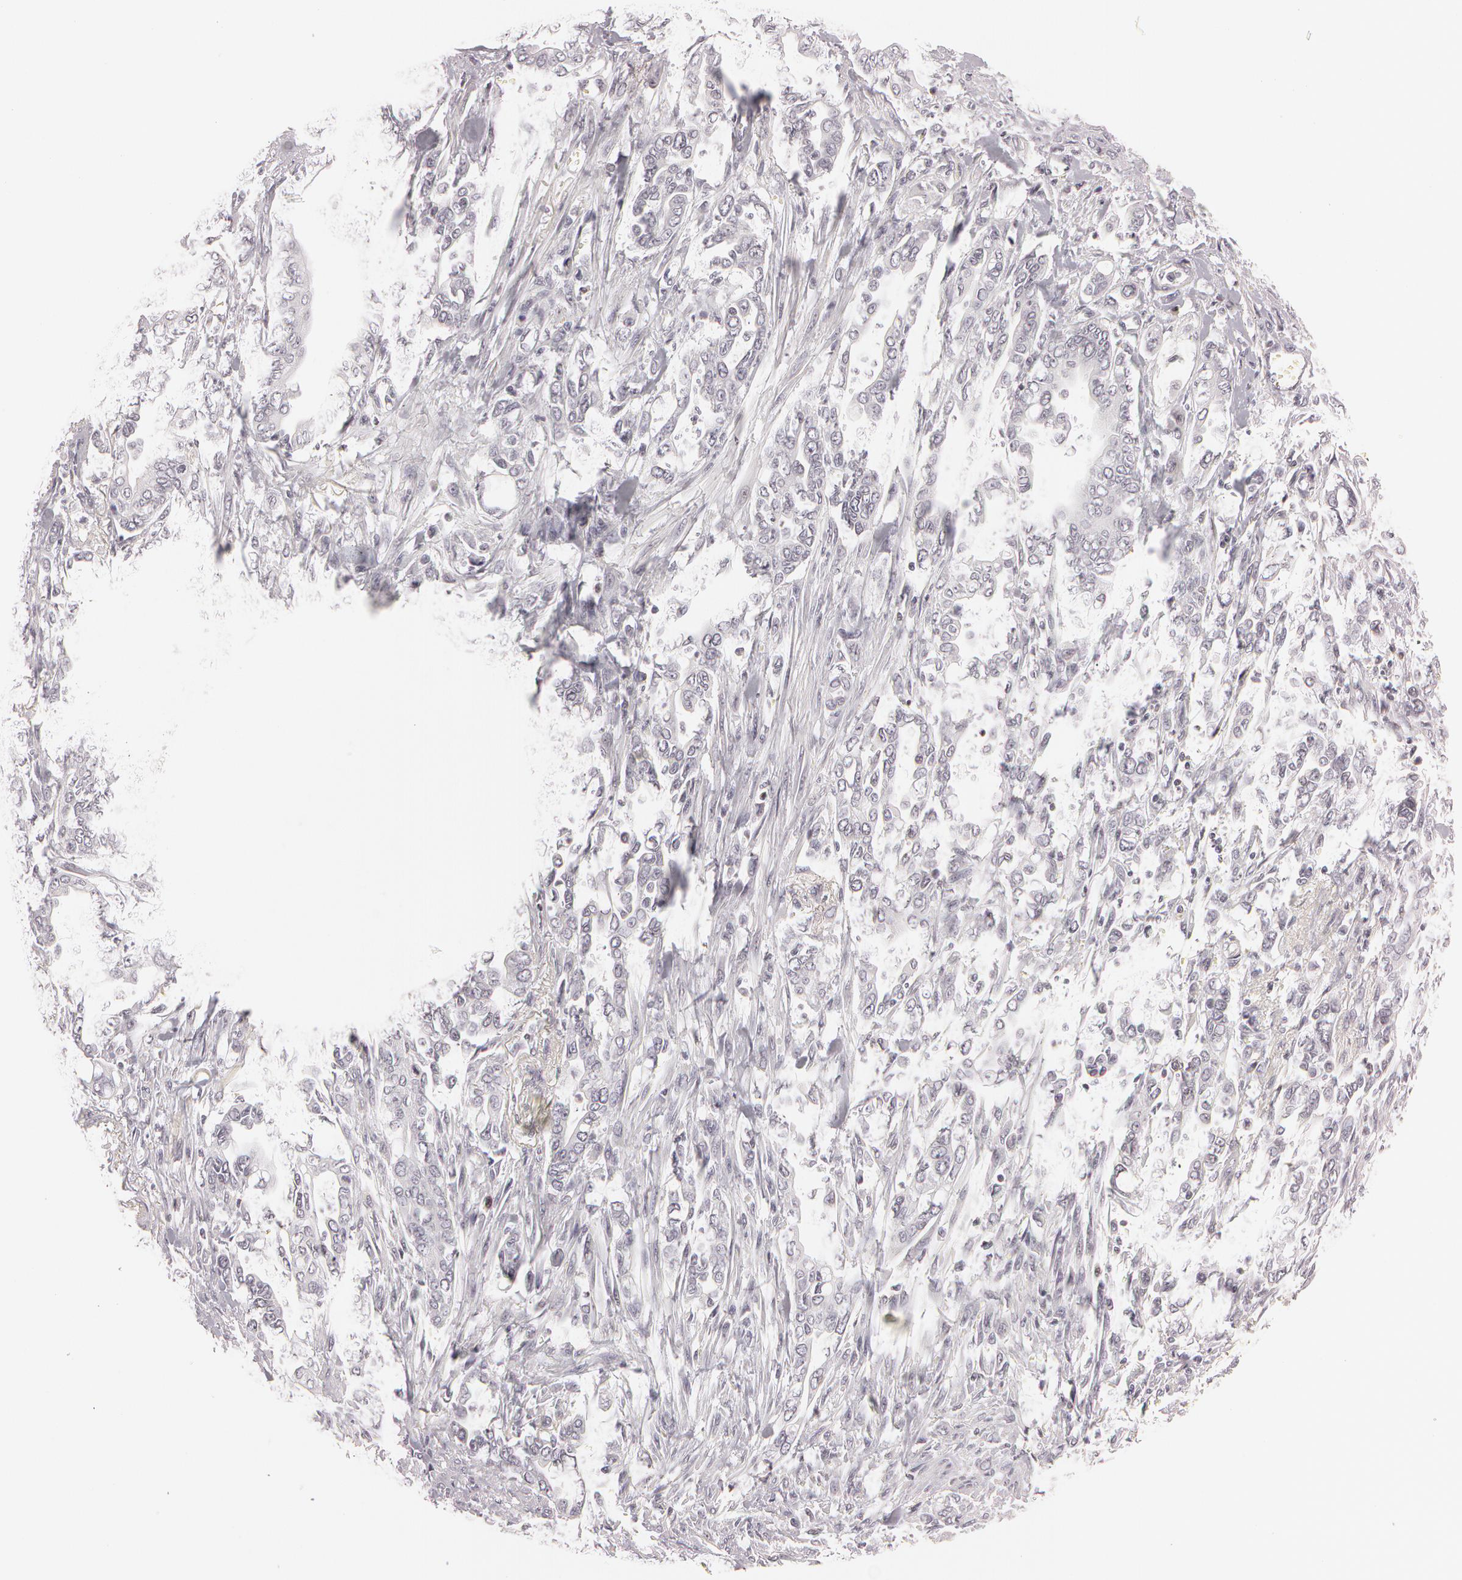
{"staining": {"intensity": "negative", "quantity": "none", "location": "none"}, "tissue": "pancreatic cancer", "cell_type": "Tumor cells", "image_type": "cancer", "snomed": [{"axis": "morphology", "description": "Adenocarcinoma, NOS"}, {"axis": "topography", "description": "Pancreas"}], "caption": "Tumor cells show no significant protein staining in pancreatic cancer (adenocarcinoma). The staining was performed using DAB (3,3'-diaminobenzidine) to visualize the protein expression in brown, while the nuclei were stained in blue with hematoxylin (Magnification: 20x).", "gene": "FBL", "patient": {"sex": "female", "age": 57}}